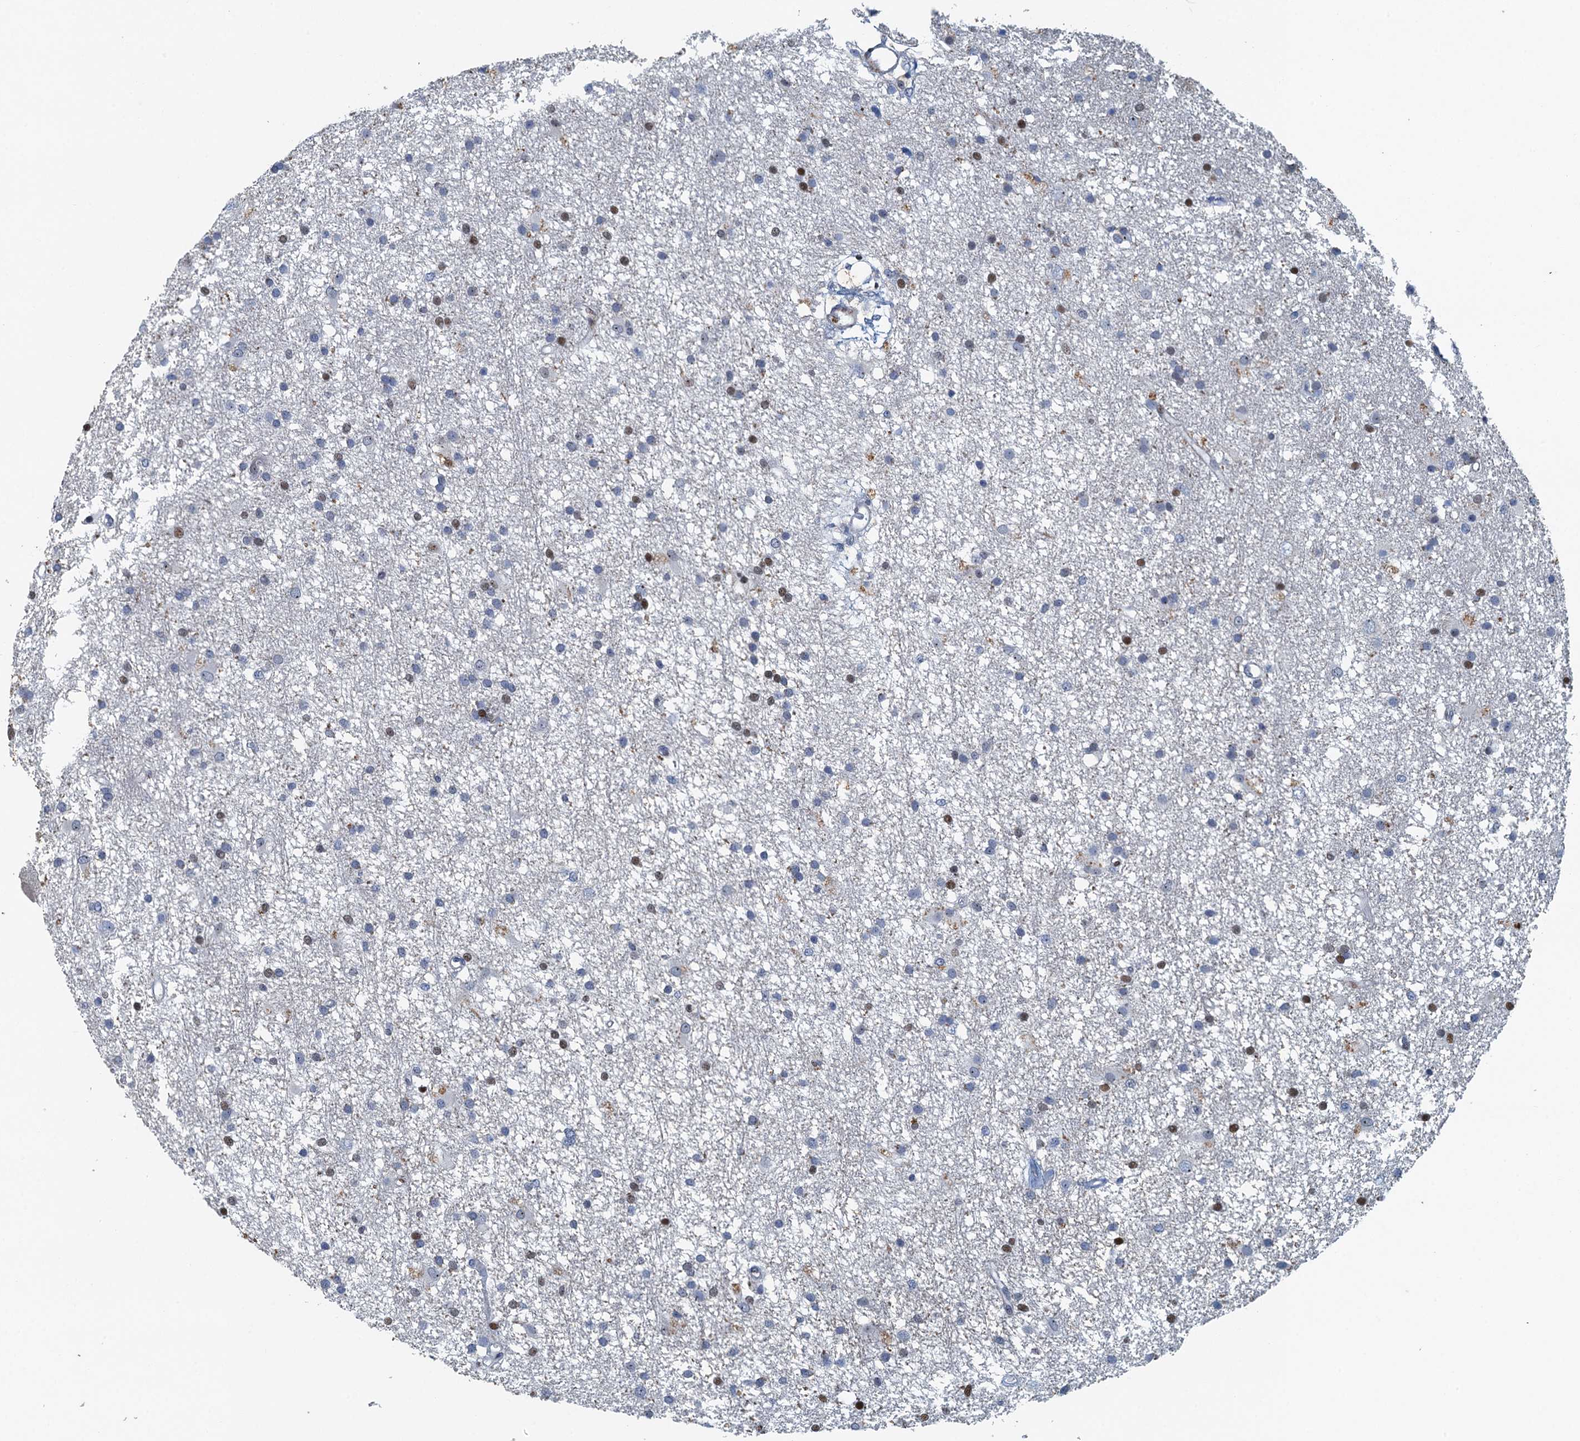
{"staining": {"intensity": "moderate", "quantity": "<25%", "location": "nuclear"}, "tissue": "glioma", "cell_type": "Tumor cells", "image_type": "cancer", "snomed": [{"axis": "morphology", "description": "Glioma, malignant, High grade"}, {"axis": "topography", "description": "Brain"}], "caption": "Malignant glioma (high-grade) stained with DAB (3,3'-diaminobenzidine) immunohistochemistry (IHC) reveals low levels of moderate nuclear expression in about <25% of tumor cells.", "gene": "ANKRD13D", "patient": {"sex": "male", "age": 77}}